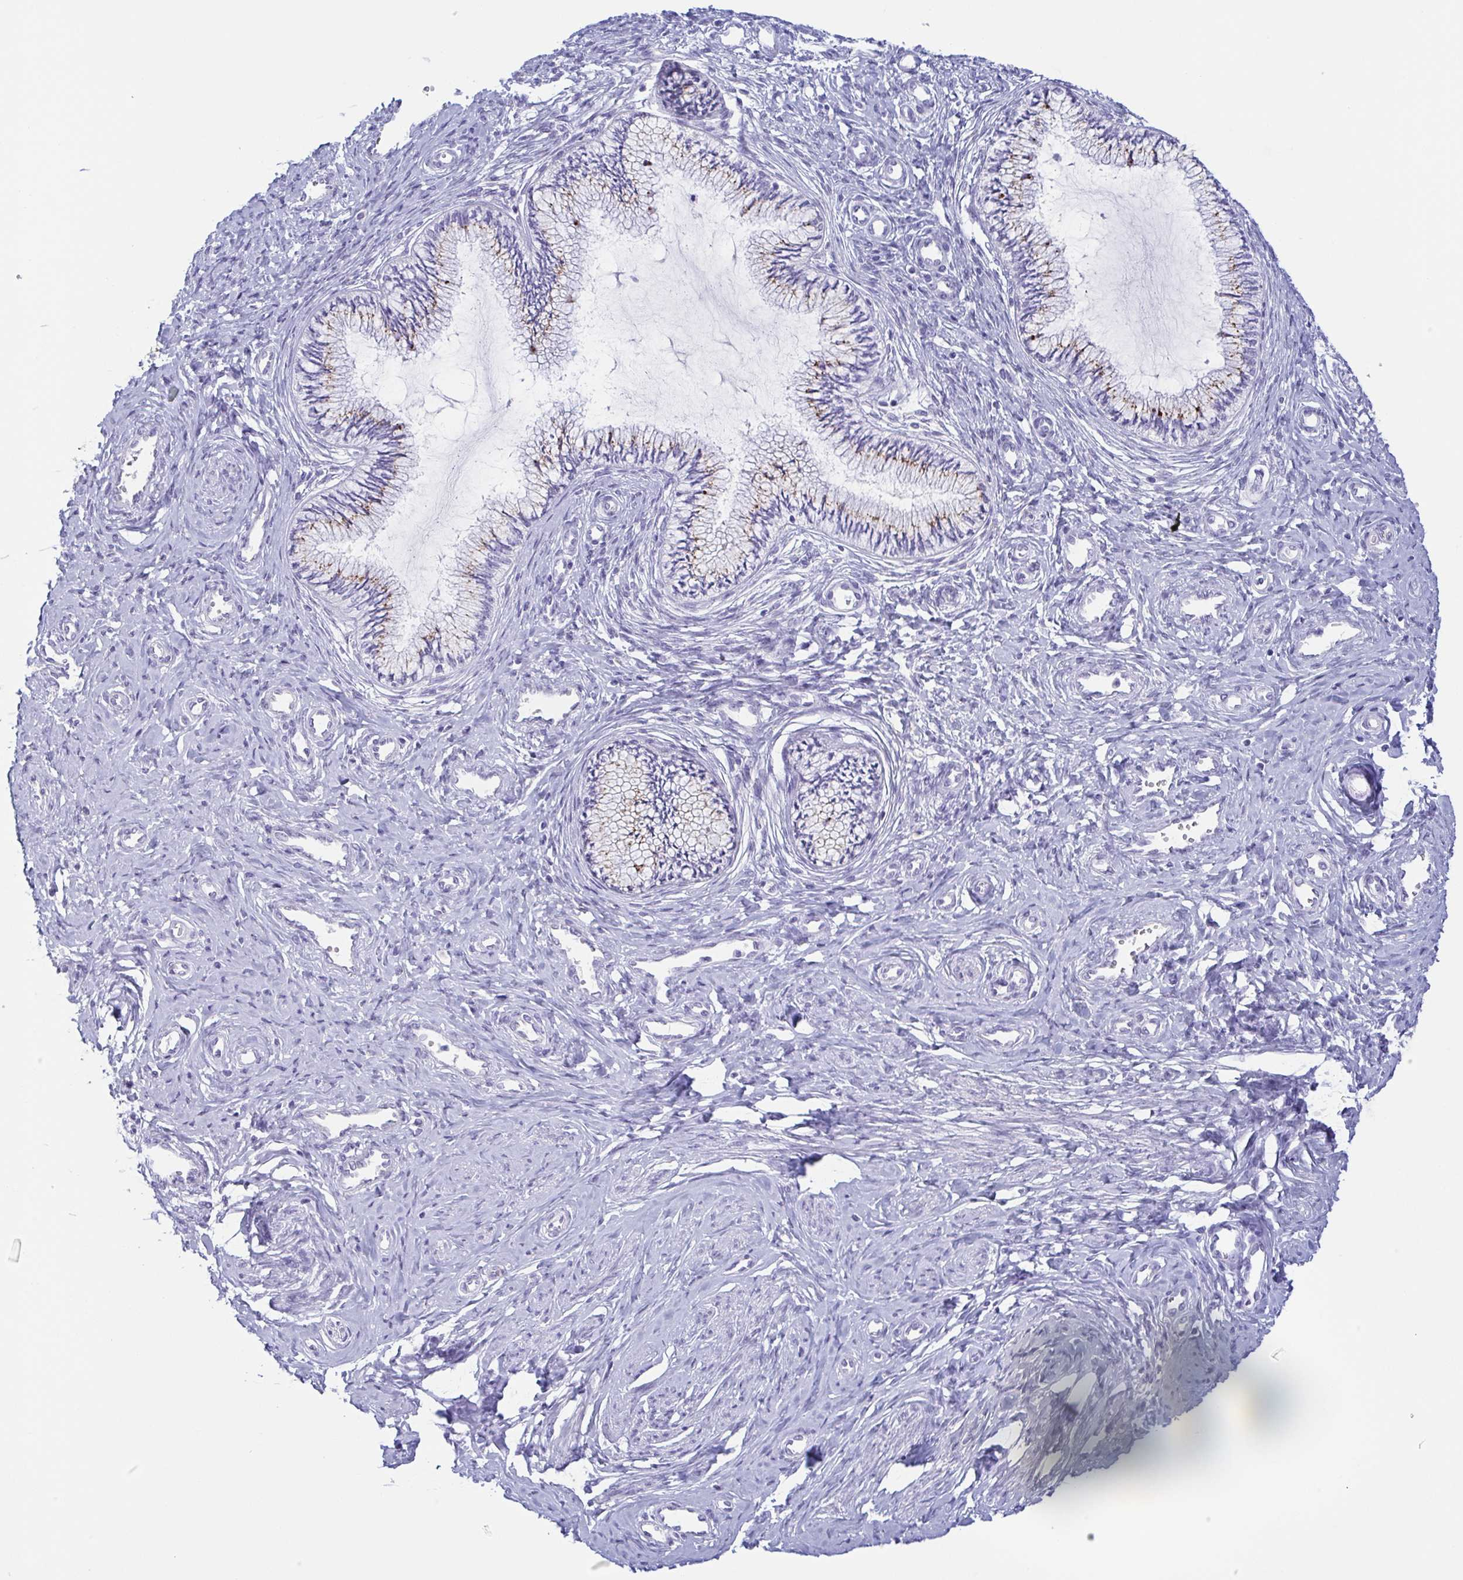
{"staining": {"intensity": "moderate", "quantity": "25%-75%", "location": "cytoplasmic/membranous"}, "tissue": "cervix", "cell_type": "Glandular cells", "image_type": "normal", "snomed": [{"axis": "morphology", "description": "Normal tissue, NOS"}, {"axis": "topography", "description": "Cervix"}], "caption": "Brown immunohistochemical staining in benign cervix demonstrates moderate cytoplasmic/membranous positivity in about 25%-75% of glandular cells.", "gene": "LDLRAD1", "patient": {"sex": "female", "age": 24}}